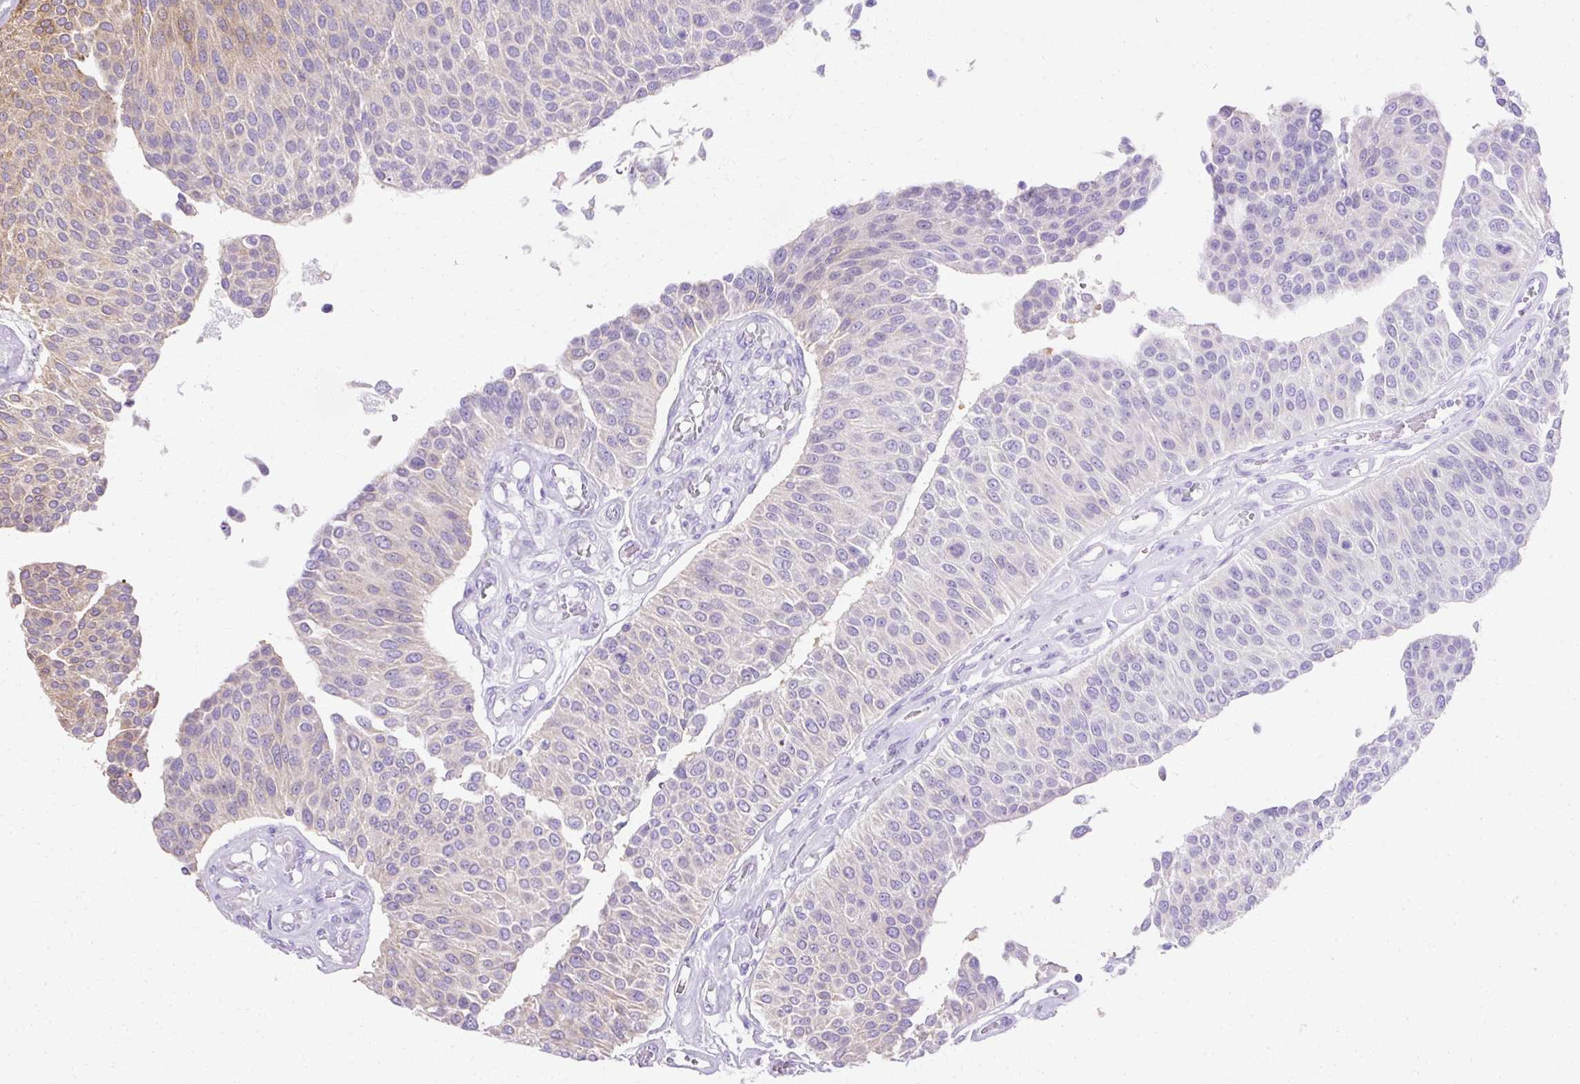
{"staining": {"intensity": "moderate", "quantity": "25%-75%", "location": "cytoplasmic/membranous"}, "tissue": "urothelial cancer", "cell_type": "Tumor cells", "image_type": "cancer", "snomed": [{"axis": "morphology", "description": "Urothelial carcinoma, NOS"}, {"axis": "topography", "description": "Urinary bladder"}], "caption": "There is medium levels of moderate cytoplasmic/membranous expression in tumor cells of transitional cell carcinoma, as demonstrated by immunohistochemical staining (brown color).", "gene": "COPB1", "patient": {"sex": "male", "age": 55}}